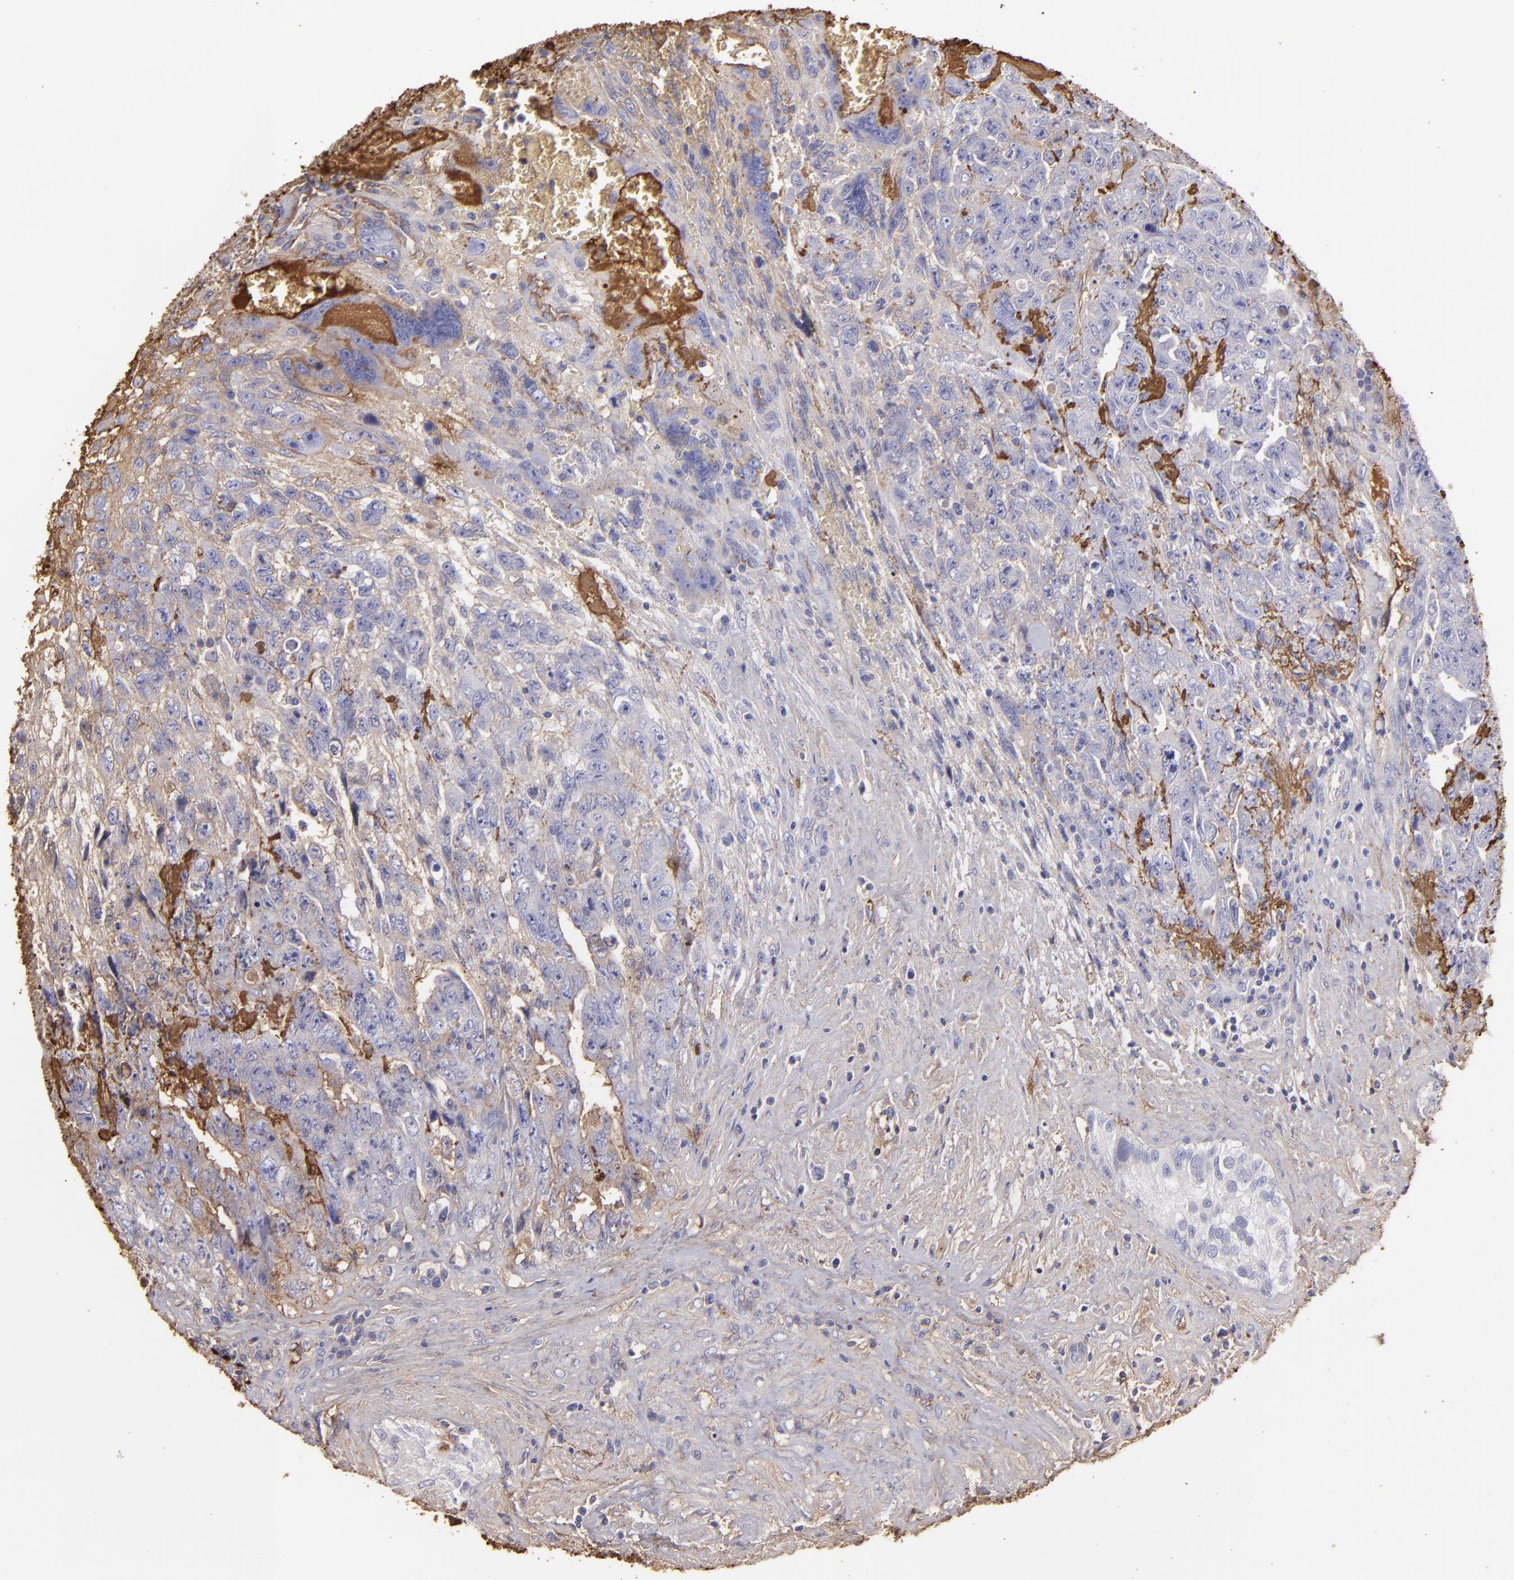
{"staining": {"intensity": "weak", "quantity": ">75%", "location": "cytoplasmic/membranous"}, "tissue": "testis cancer", "cell_type": "Tumor cells", "image_type": "cancer", "snomed": [{"axis": "morphology", "description": "Carcinoma, Embryonal, NOS"}, {"axis": "topography", "description": "Testis"}], "caption": "Immunohistochemical staining of testis cancer exhibits low levels of weak cytoplasmic/membranous protein expression in approximately >75% of tumor cells. (brown staining indicates protein expression, while blue staining denotes nuclei).", "gene": "FGB", "patient": {"sex": "male", "age": 28}}